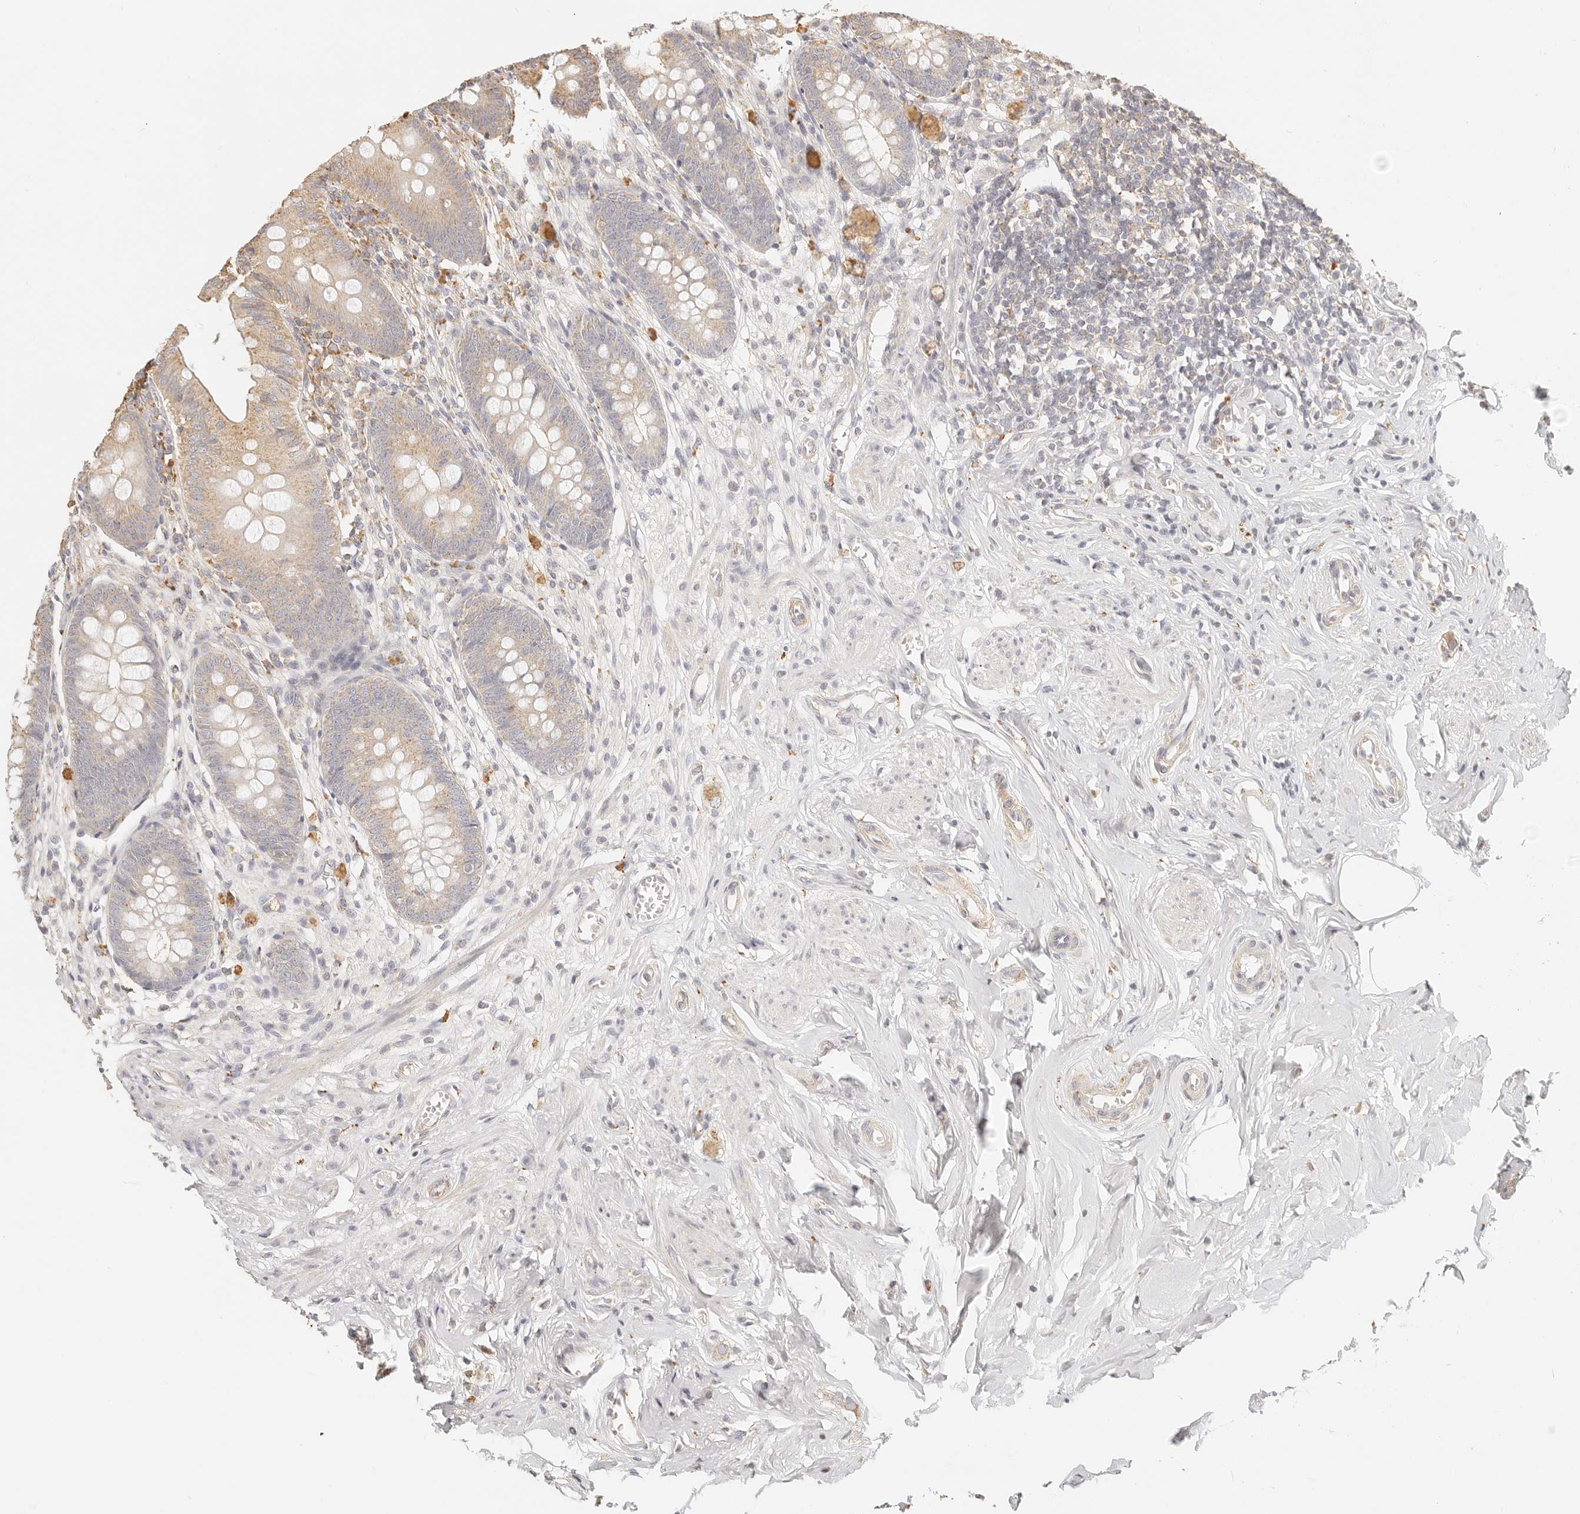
{"staining": {"intensity": "moderate", "quantity": "25%-75%", "location": "cytoplasmic/membranous"}, "tissue": "appendix", "cell_type": "Glandular cells", "image_type": "normal", "snomed": [{"axis": "morphology", "description": "Normal tissue, NOS"}, {"axis": "topography", "description": "Appendix"}], "caption": "Brown immunohistochemical staining in normal appendix demonstrates moderate cytoplasmic/membranous positivity in approximately 25%-75% of glandular cells.", "gene": "CNMD", "patient": {"sex": "male", "age": 56}}